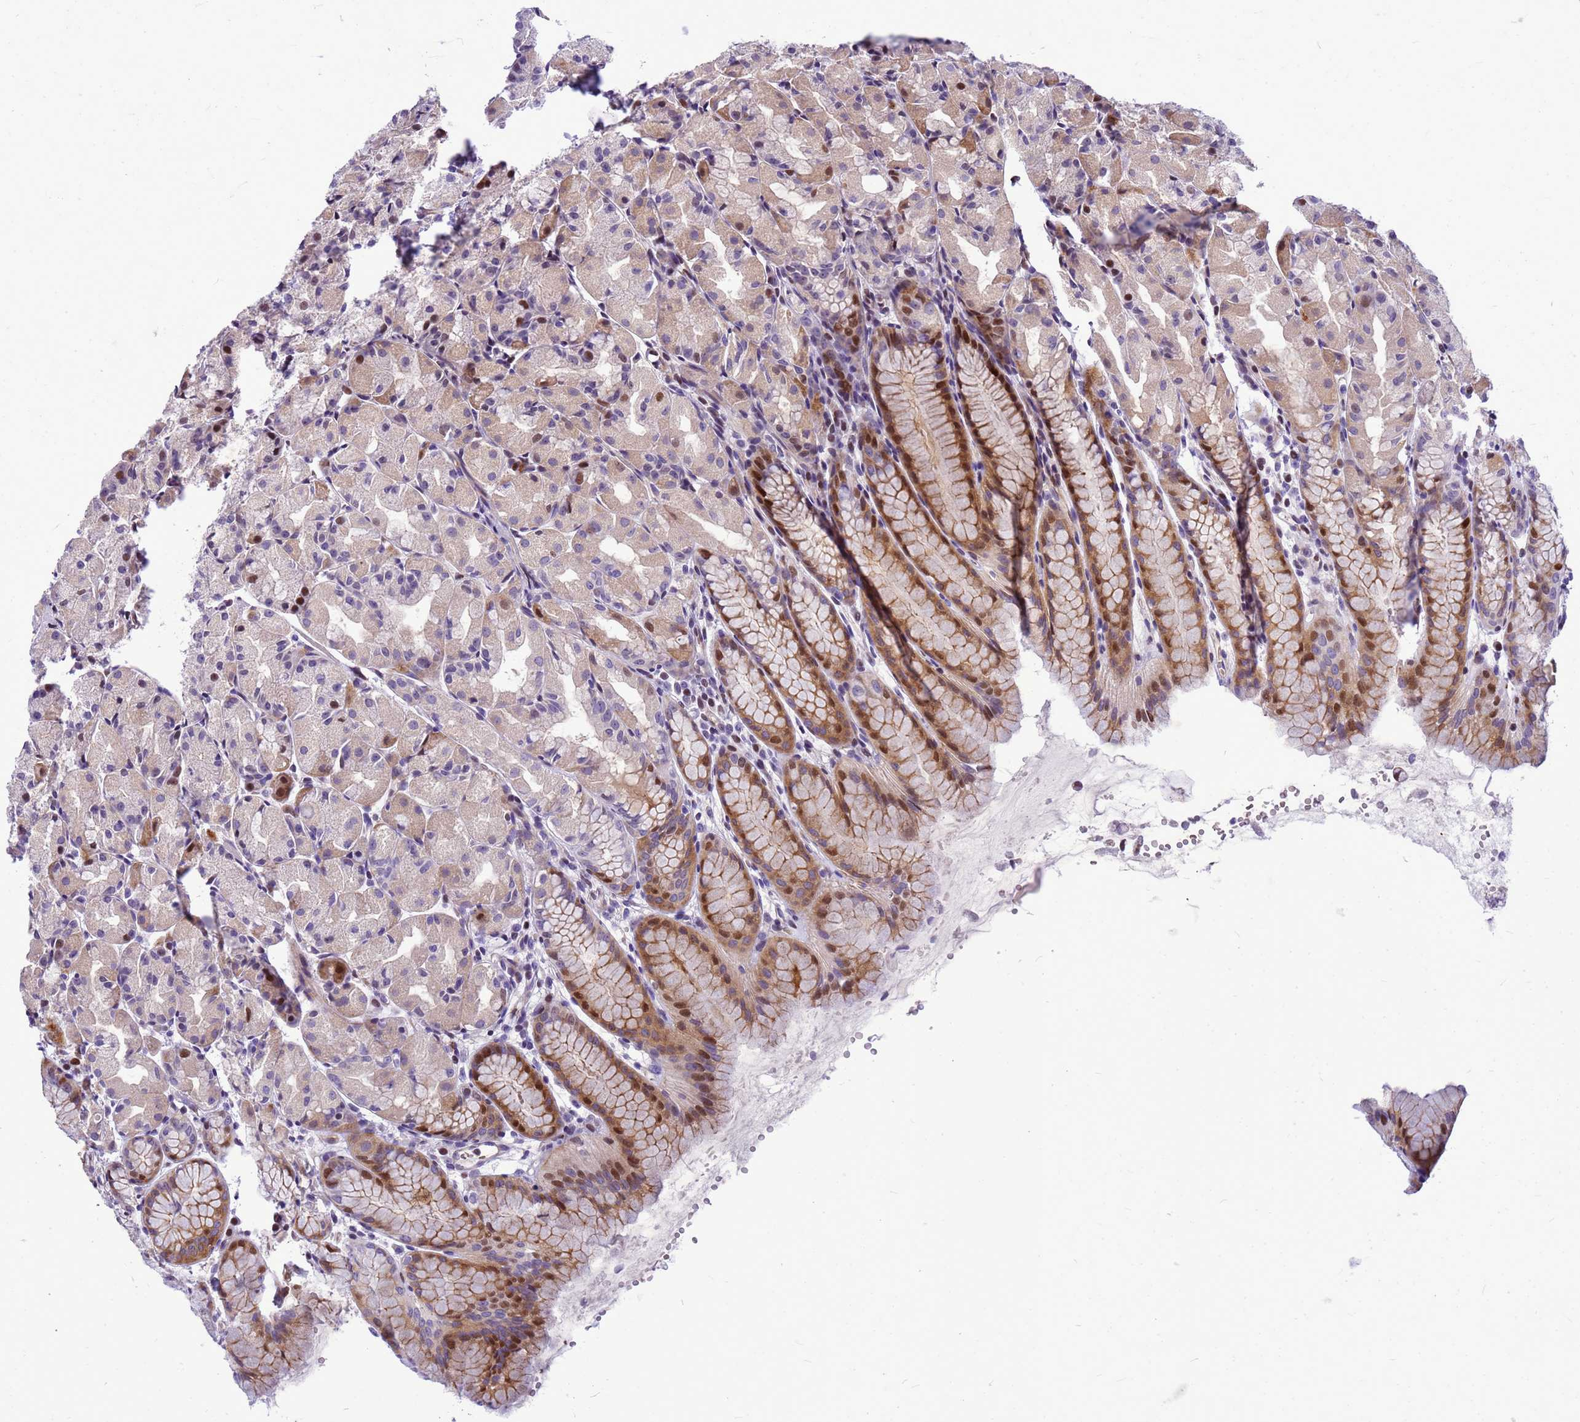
{"staining": {"intensity": "moderate", "quantity": "25%-75%", "location": "cytoplasmic/membranous,nuclear"}, "tissue": "stomach", "cell_type": "Glandular cells", "image_type": "normal", "snomed": [{"axis": "morphology", "description": "Normal tissue, NOS"}, {"axis": "topography", "description": "Stomach, upper"}], "caption": "Glandular cells display moderate cytoplasmic/membranous,nuclear positivity in about 25%-75% of cells in unremarkable stomach. Using DAB (3,3'-diaminobenzidine) (brown) and hematoxylin (blue) stains, captured at high magnification using brightfield microscopy.", "gene": "ADAMTS7", "patient": {"sex": "male", "age": 47}}